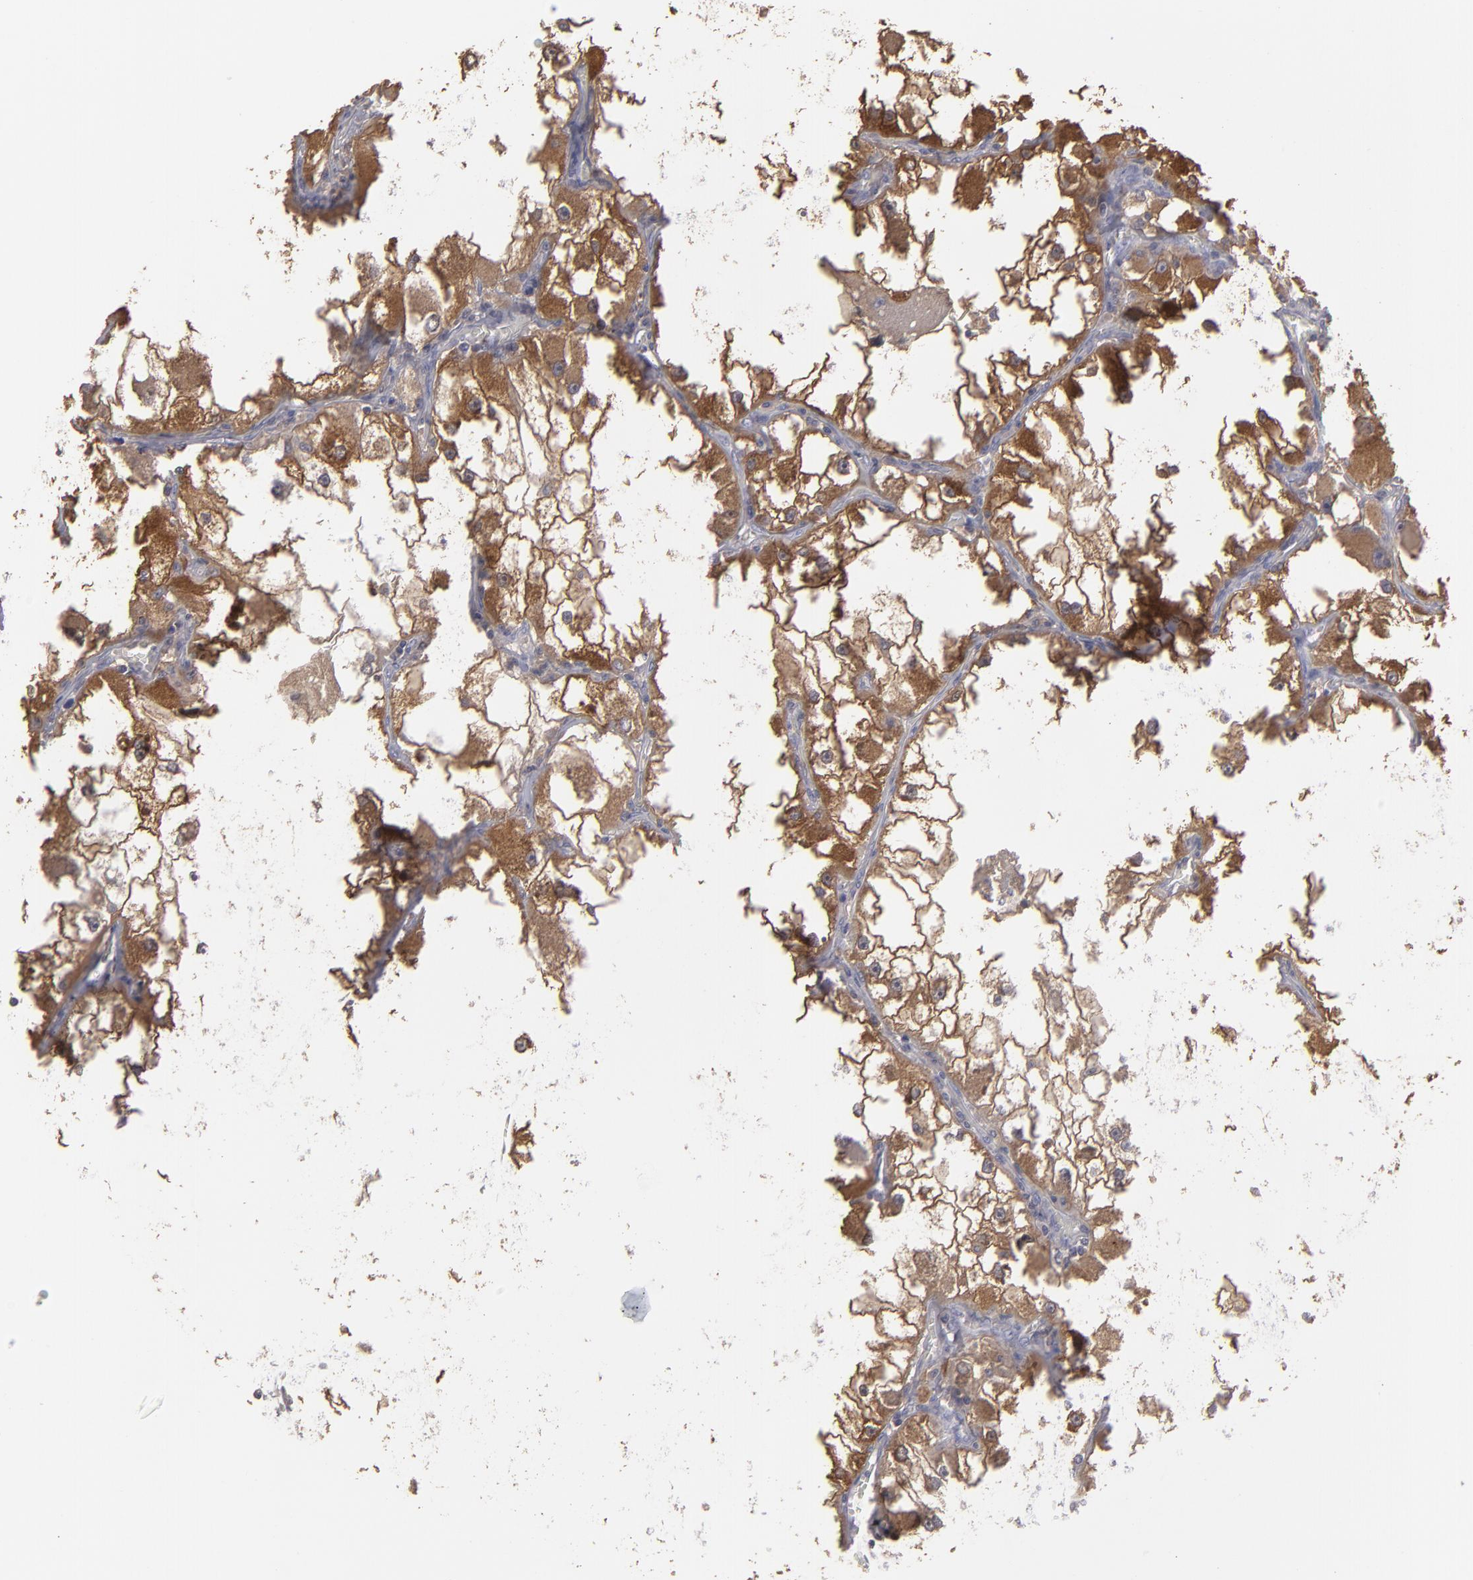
{"staining": {"intensity": "moderate", "quantity": ">75%", "location": "cytoplasmic/membranous"}, "tissue": "renal cancer", "cell_type": "Tumor cells", "image_type": "cancer", "snomed": [{"axis": "morphology", "description": "Adenocarcinoma, NOS"}, {"axis": "topography", "description": "Kidney"}], "caption": "Adenocarcinoma (renal) stained with a protein marker demonstrates moderate staining in tumor cells.", "gene": "SEMA3G", "patient": {"sex": "female", "age": 73}}